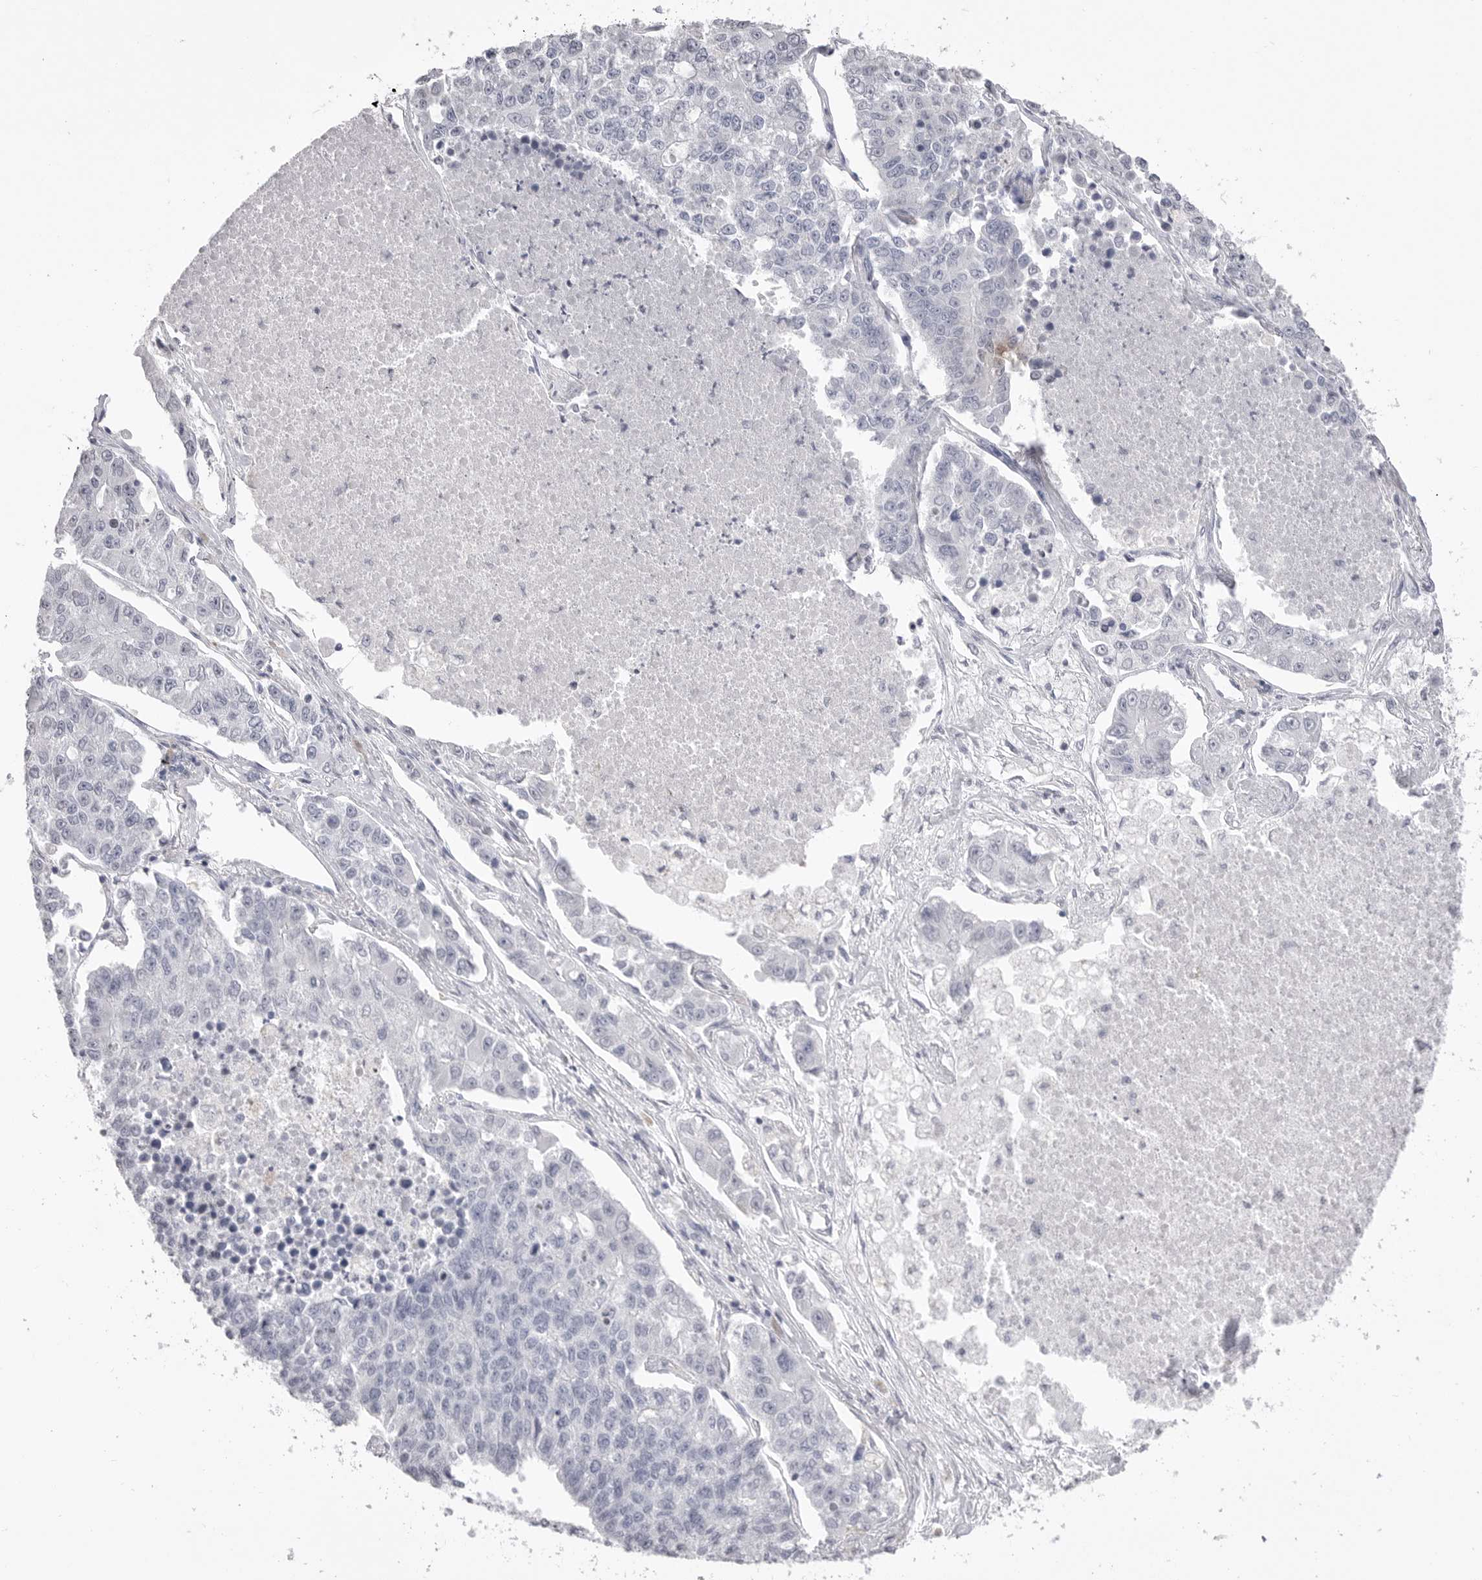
{"staining": {"intensity": "negative", "quantity": "none", "location": "none"}, "tissue": "lung cancer", "cell_type": "Tumor cells", "image_type": "cancer", "snomed": [{"axis": "morphology", "description": "Adenocarcinoma, NOS"}, {"axis": "topography", "description": "Lung"}], "caption": "IHC histopathology image of lung cancer stained for a protein (brown), which demonstrates no positivity in tumor cells.", "gene": "ICAM5", "patient": {"sex": "male", "age": 49}}